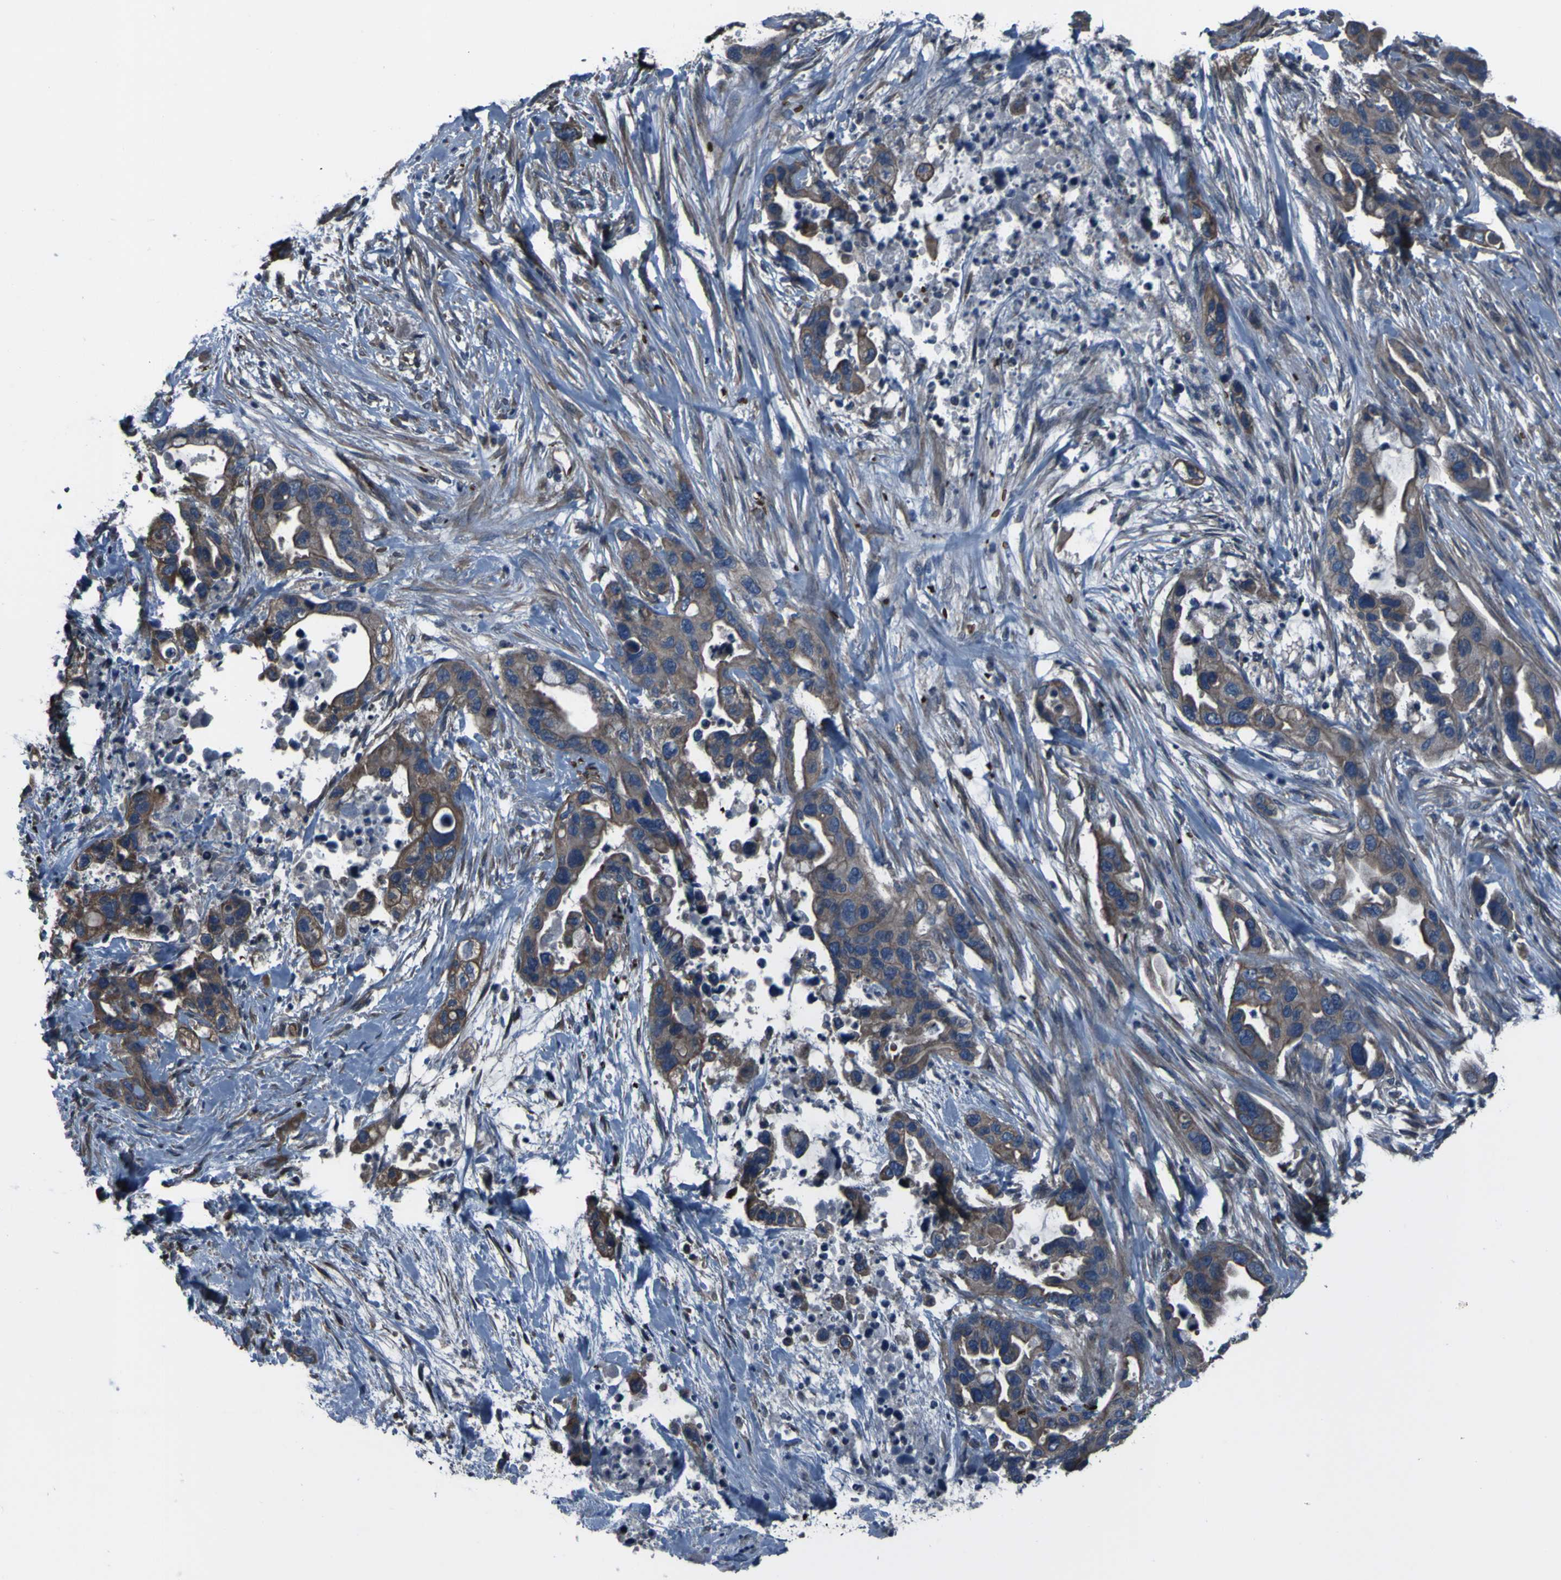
{"staining": {"intensity": "weak", "quantity": ">75%", "location": "cytoplasmic/membranous"}, "tissue": "pancreatic cancer", "cell_type": "Tumor cells", "image_type": "cancer", "snomed": [{"axis": "morphology", "description": "Adenocarcinoma, NOS"}, {"axis": "topography", "description": "Pancreas"}], "caption": "Immunohistochemistry micrograph of neoplastic tissue: human pancreatic adenocarcinoma stained using immunohistochemistry (IHC) shows low levels of weak protein expression localized specifically in the cytoplasmic/membranous of tumor cells, appearing as a cytoplasmic/membranous brown color.", "gene": "GRAMD1A", "patient": {"sex": "female", "age": 71}}